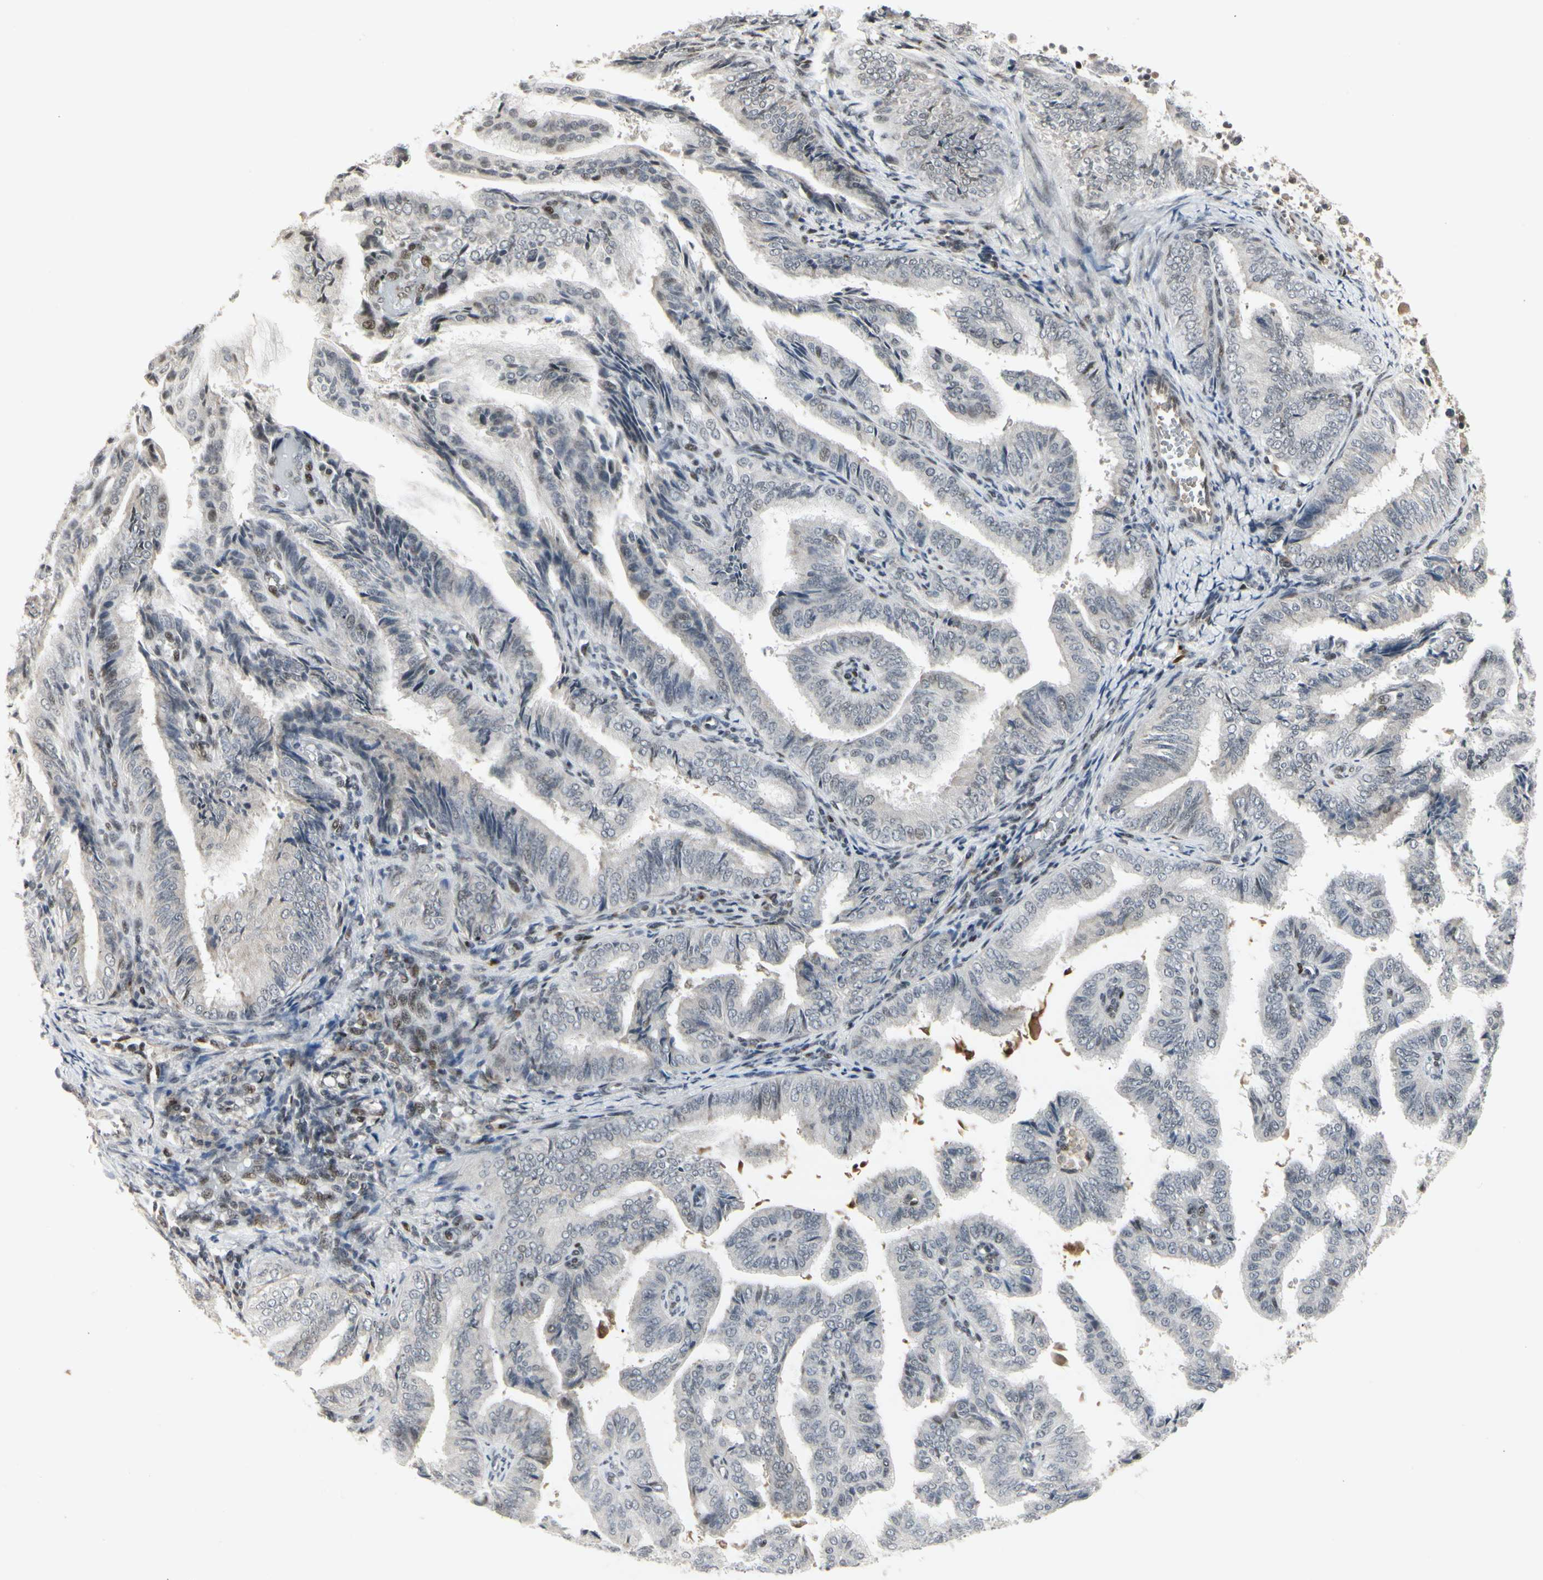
{"staining": {"intensity": "negative", "quantity": "none", "location": "none"}, "tissue": "endometrial cancer", "cell_type": "Tumor cells", "image_type": "cancer", "snomed": [{"axis": "morphology", "description": "Adenocarcinoma, NOS"}, {"axis": "topography", "description": "Endometrium"}], "caption": "DAB immunohistochemical staining of endometrial adenocarcinoma exhibits no significant staining in tumor cells. (DAB immunohistochemistry, high magnification).", "gene": "FOXJ2", "patient": {"sex": "female", "age": 58}}